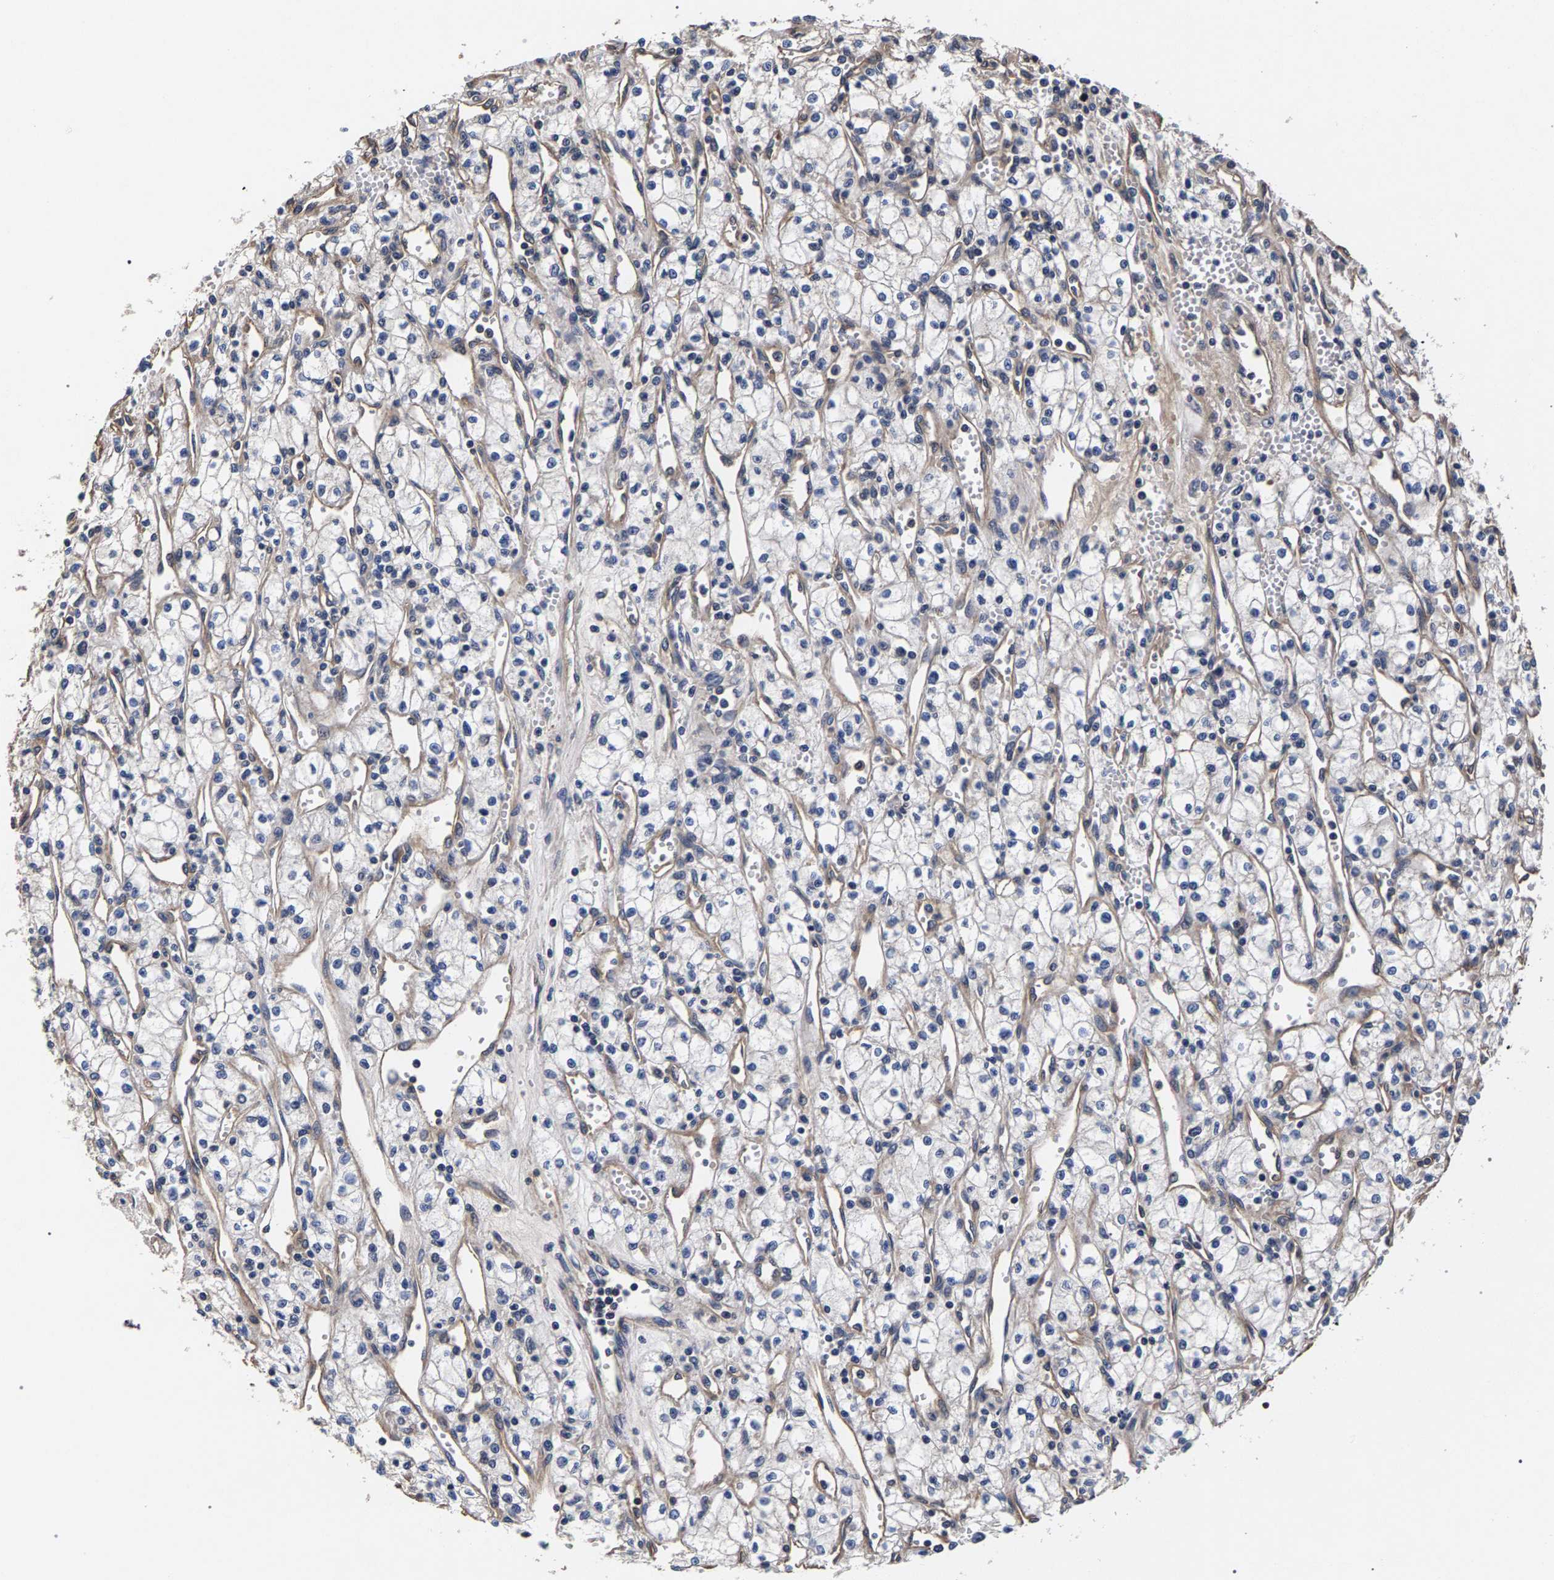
{"staining": {"intensity": "negative", "quantity": "none", "location": "none"}, "tissue": "renal cancer", "cell_type": "Tumor cells", "image_type": "cancer", "snomed": [{"axis": "morphology", "description": "Adenocarcinoma, NOS"}, {"axis": "topography", "description": "Kidney"}], "caption": "Tumor cells are negative for protein expression in human adenocarcinoma (renal).", "gene": "MARCHF7", "patient": {"sex": "male", "age": 59}}